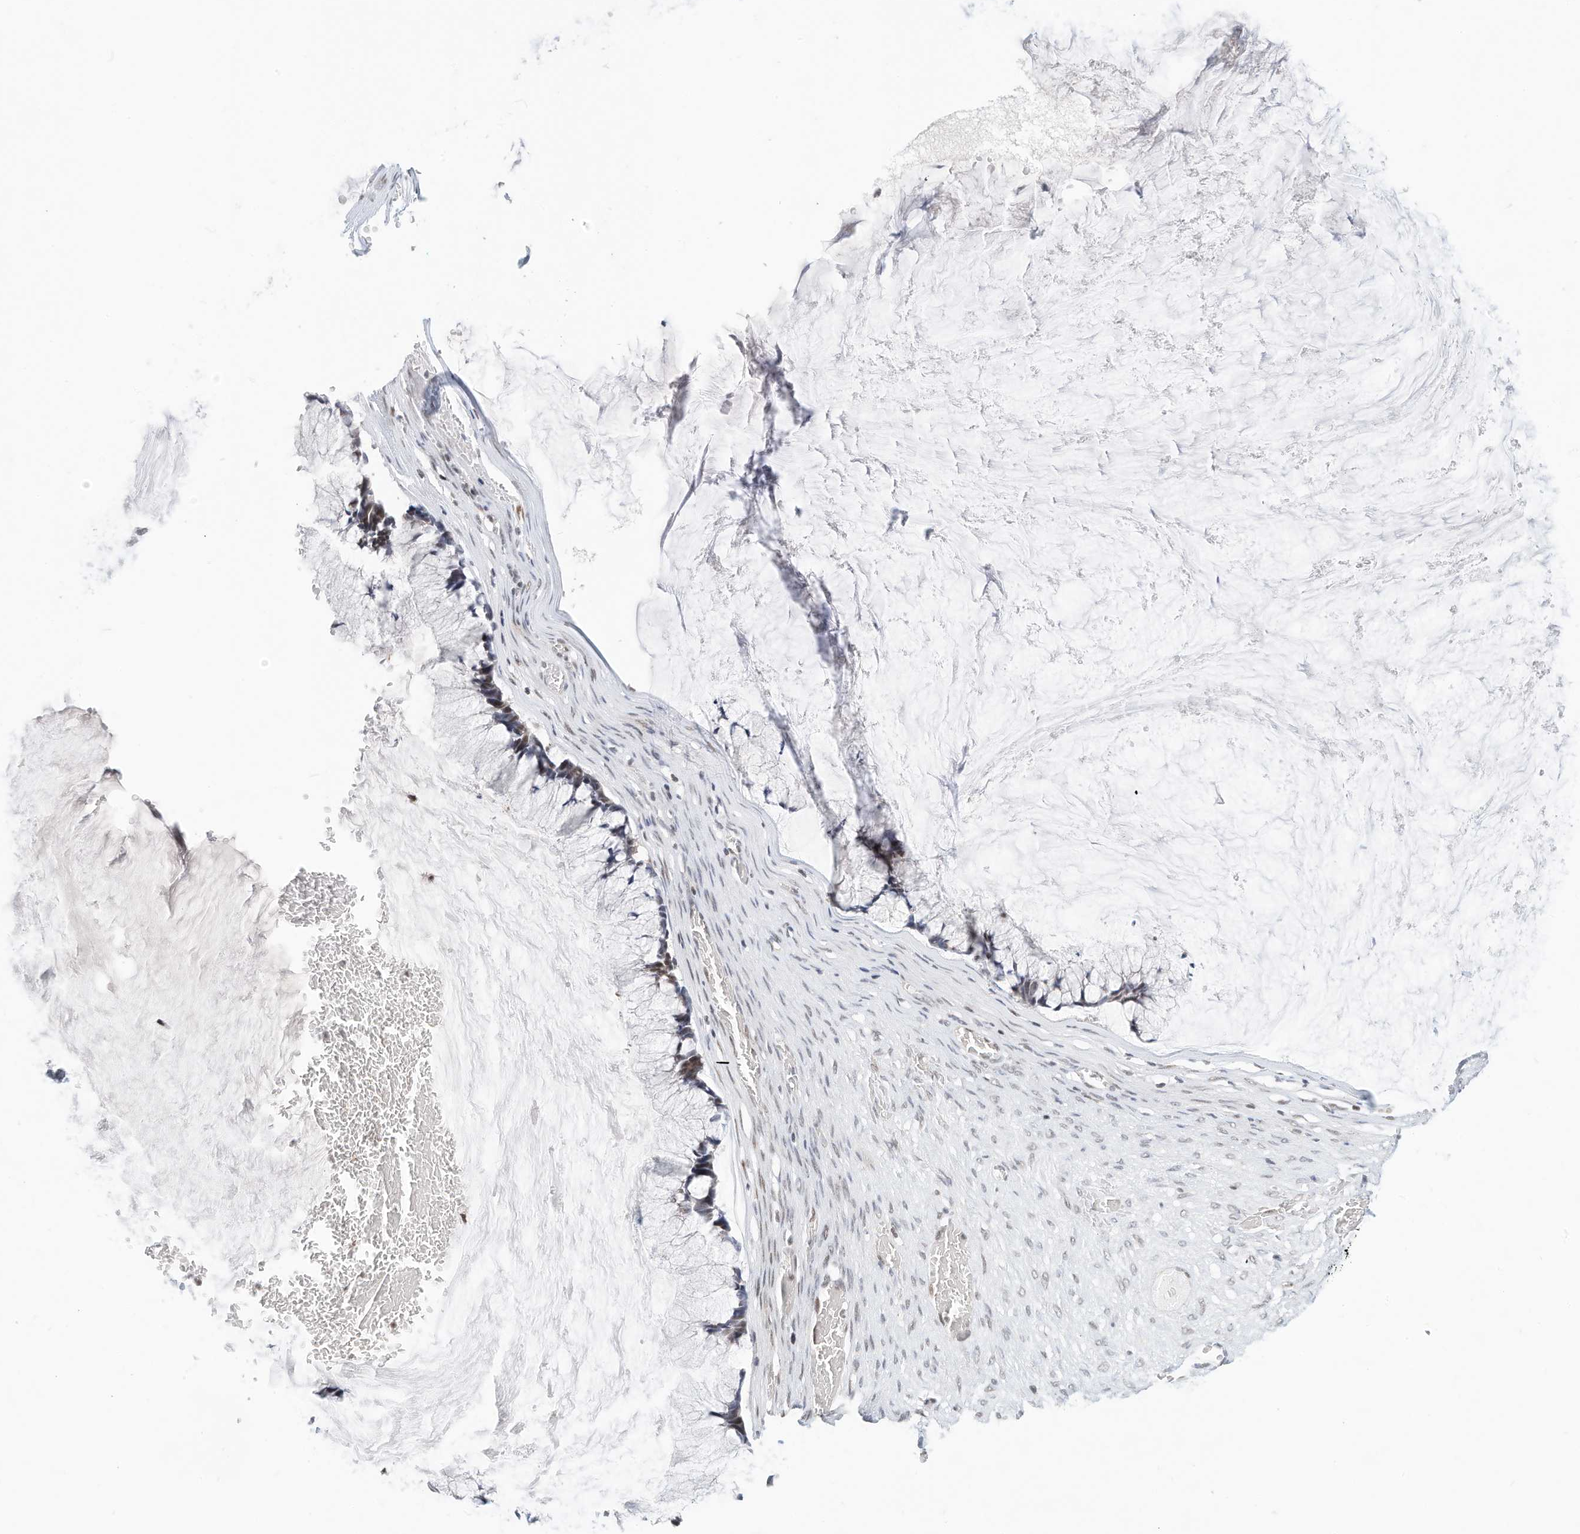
{"staining": {"intensity": "negative", "quantity": "none", "location": "none"}, "tissue": "ovarian cancer", "cell_type": "Tumor cells", "image_type": "cancer", "snomed": [{"axis": "morphology", "description": "Cystadenocarcinoma, mucinous, NOS"}, {"axis": "topography", "description": "Ovary"}], "caption": "This is a image of immunohistochemistry staining of mucinous cystadenocarcinoma (ovarian), which shows no staining in tumor cells.", "gene": "OGT", "patient": {"sex": "female", "age": 42}}